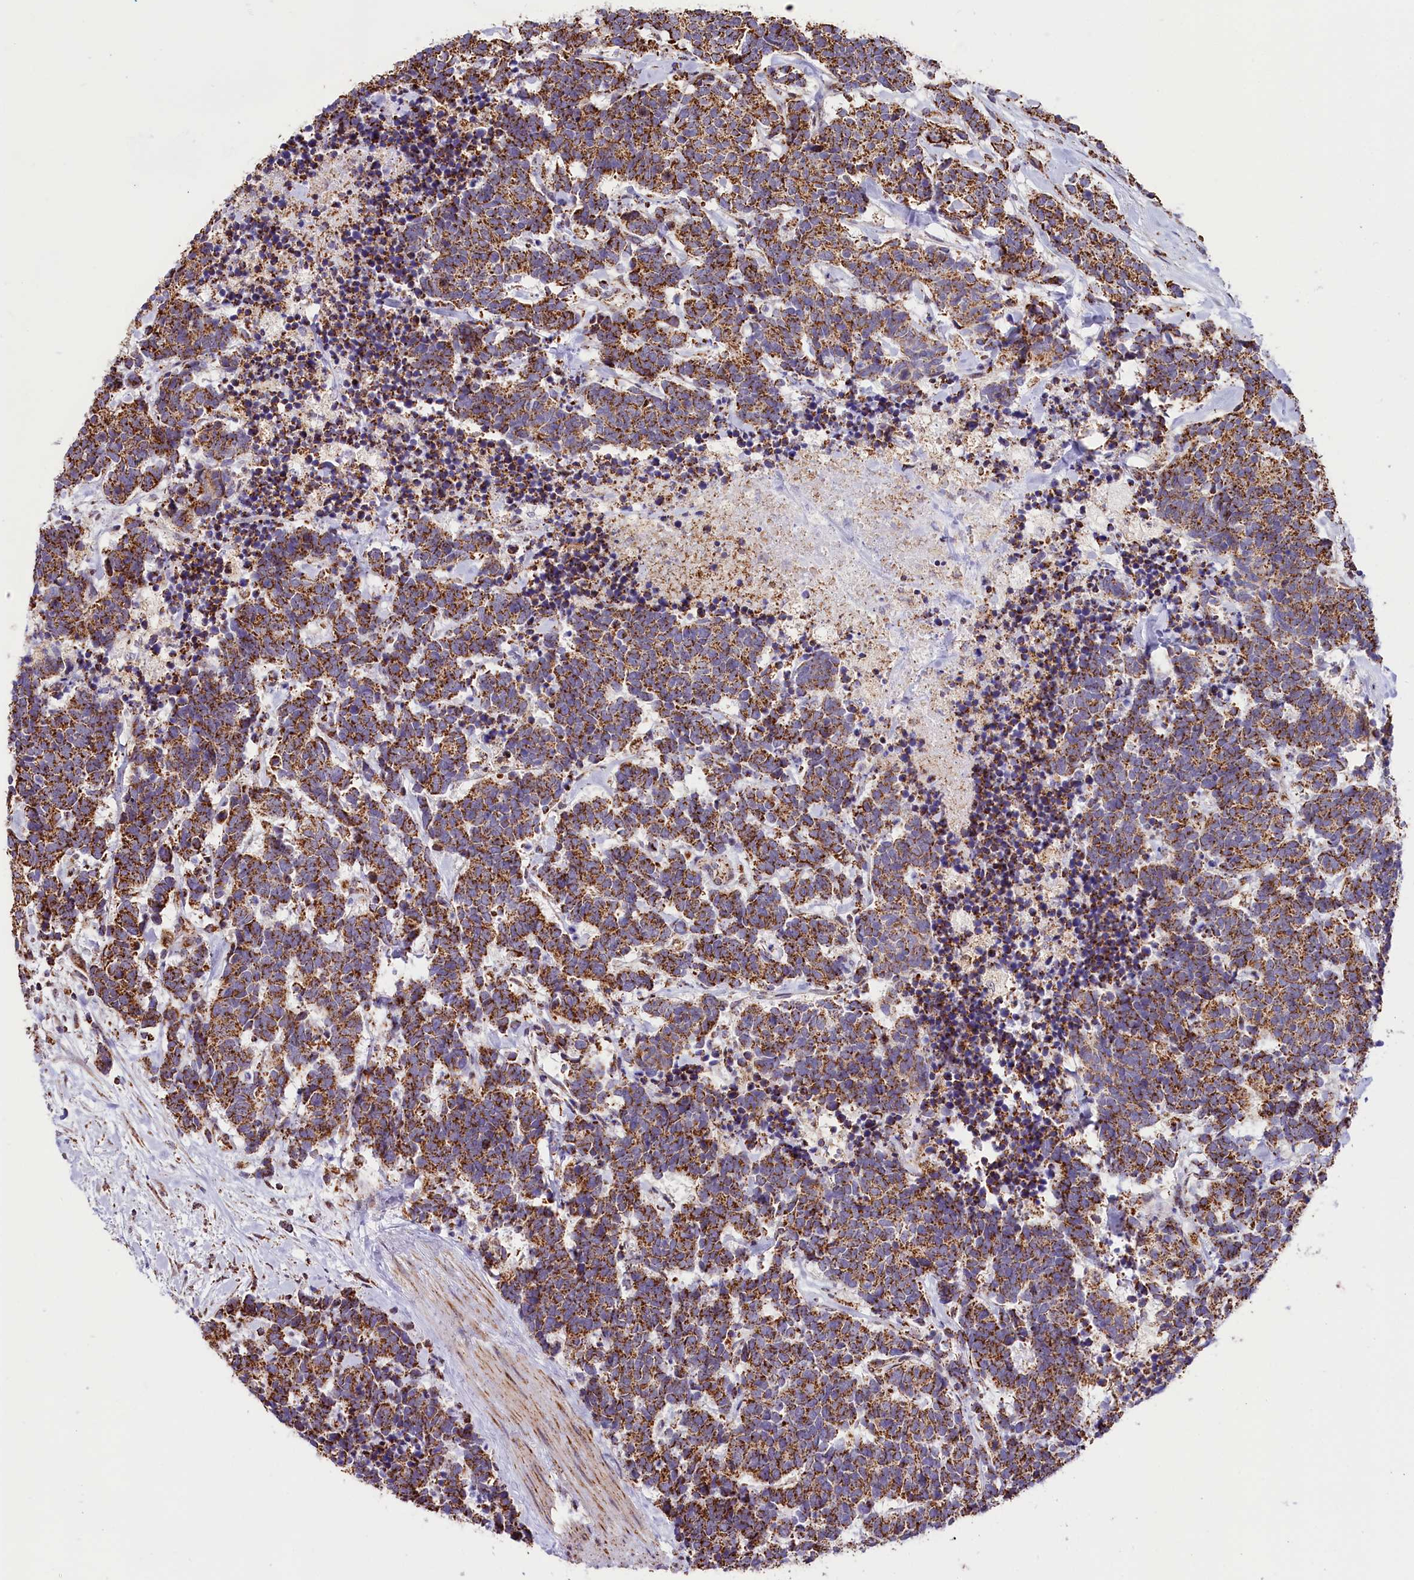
{"staining": {"intensity": "strong", "quantity": ">75%", "location": "cytoplasmic/membranous"}, "tissue": "carcinoid", "cell_type": "Tumor cells", "image_type": "cancer", "snomed": [{"axis": "morphology", "description": "Carcinoma, NOS"}, {"axis": "morphology", "description": "Carcinoid, malignant, NOS"}, {"axis": "topography", "description": "Prostate"}], "caption": "Strong cytoplasmic/membranous protein staining is appreciated in about >75% of tumor cells in malignant carcinoid. (IHC, brightfield microscopy, high magnification).", "gene": "NDUFA8", "patient": {"sex": "male", "age": 57}}